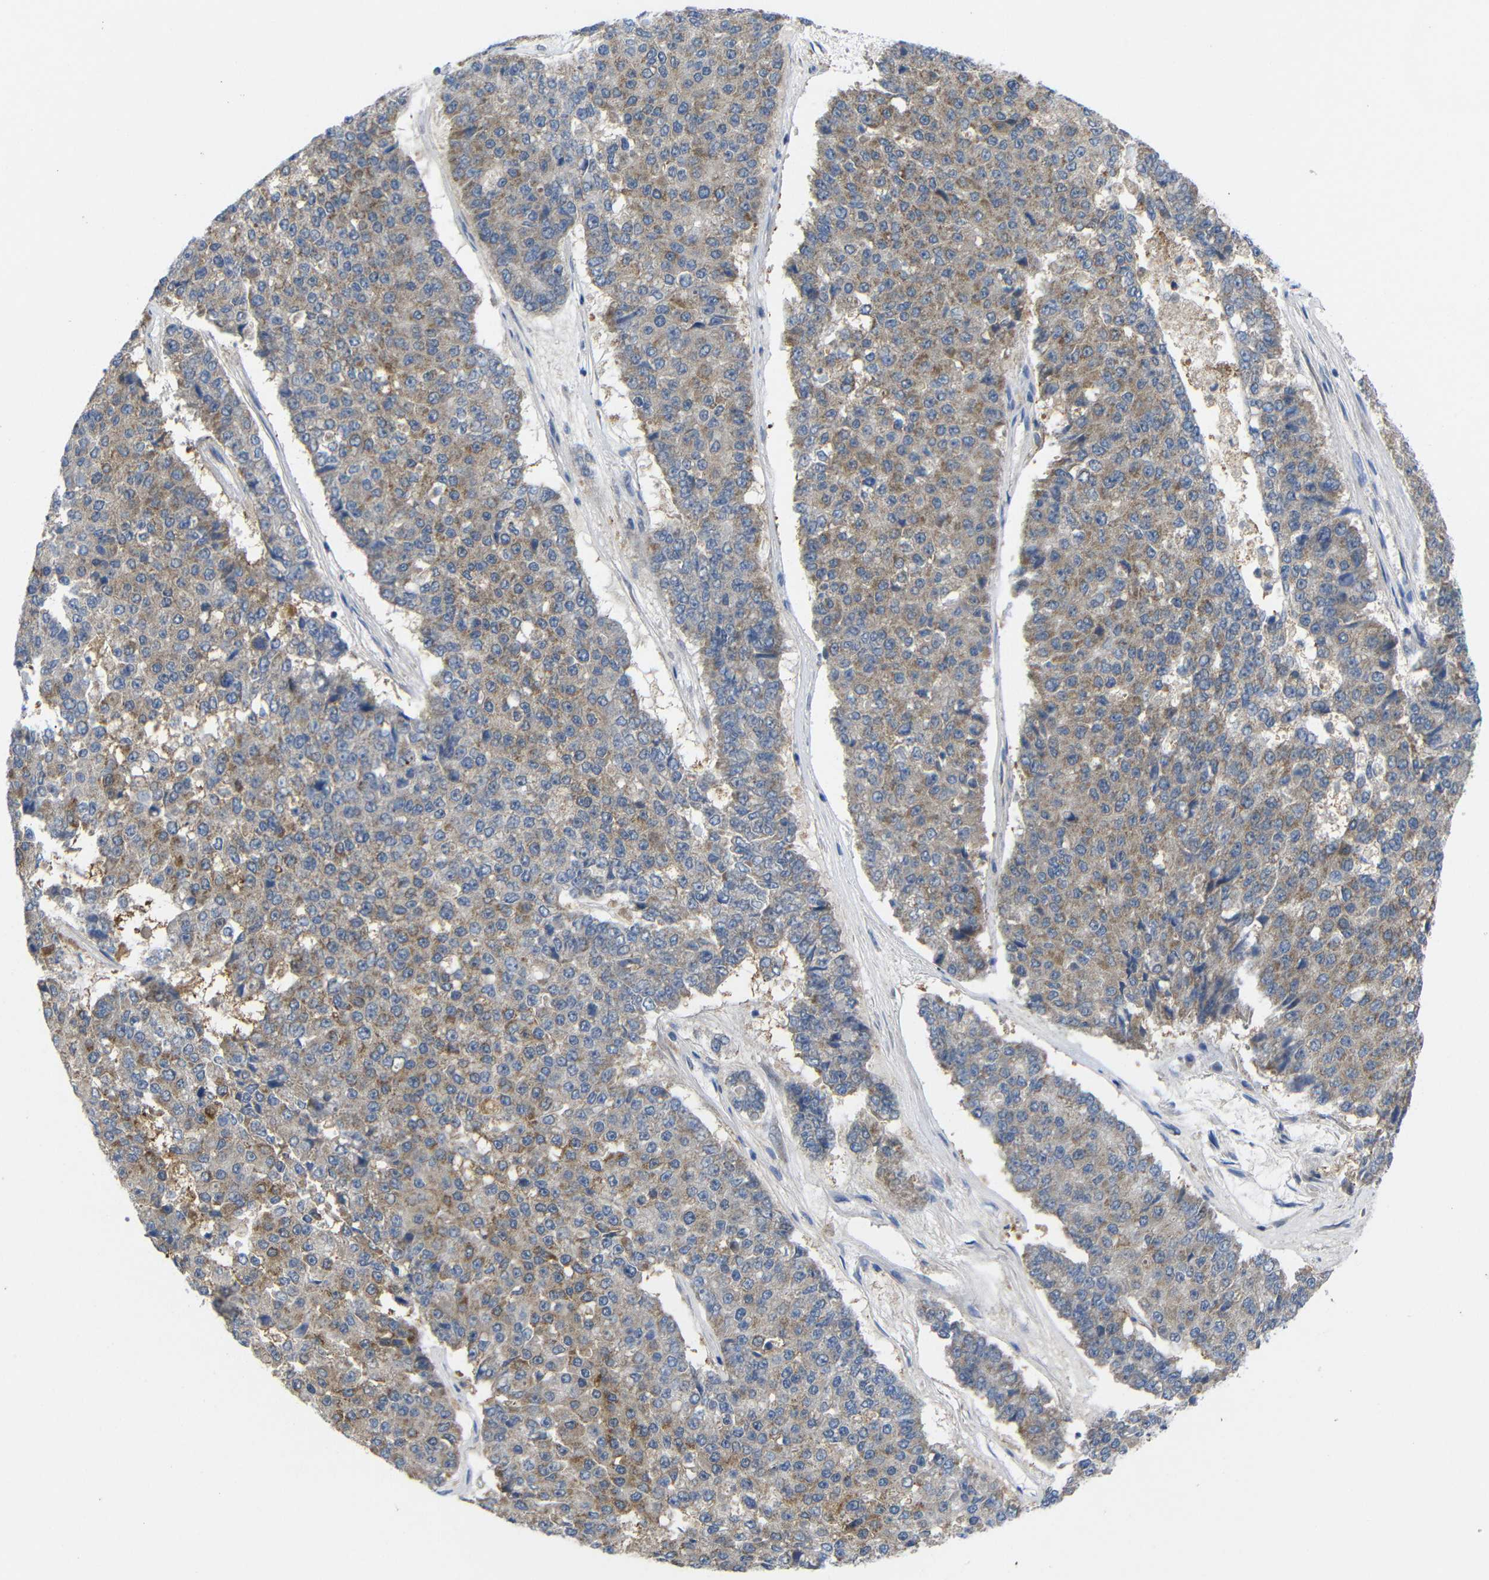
{"staining": {"intensity": "moderate", "quantity": ">75%", "location": "cytoplasmic/membranous"}, "tissue": "pancreatic cancer", "cell_type": "Tumor cells", "image_type": "cancer", "snomed": [{"axis": "morphology", "description": "Adenocarcinoma, NOS"}, {"axis": "topography", "description": "Pancreas"}], "caption": "Protein staining of pancreatic cancer tissue demonstrates moderate cytoplasmic/membranous expression in about >75% of tumor cells.", "gene": "PEBP1", "patient": {"sex": "male", "age": 50}}